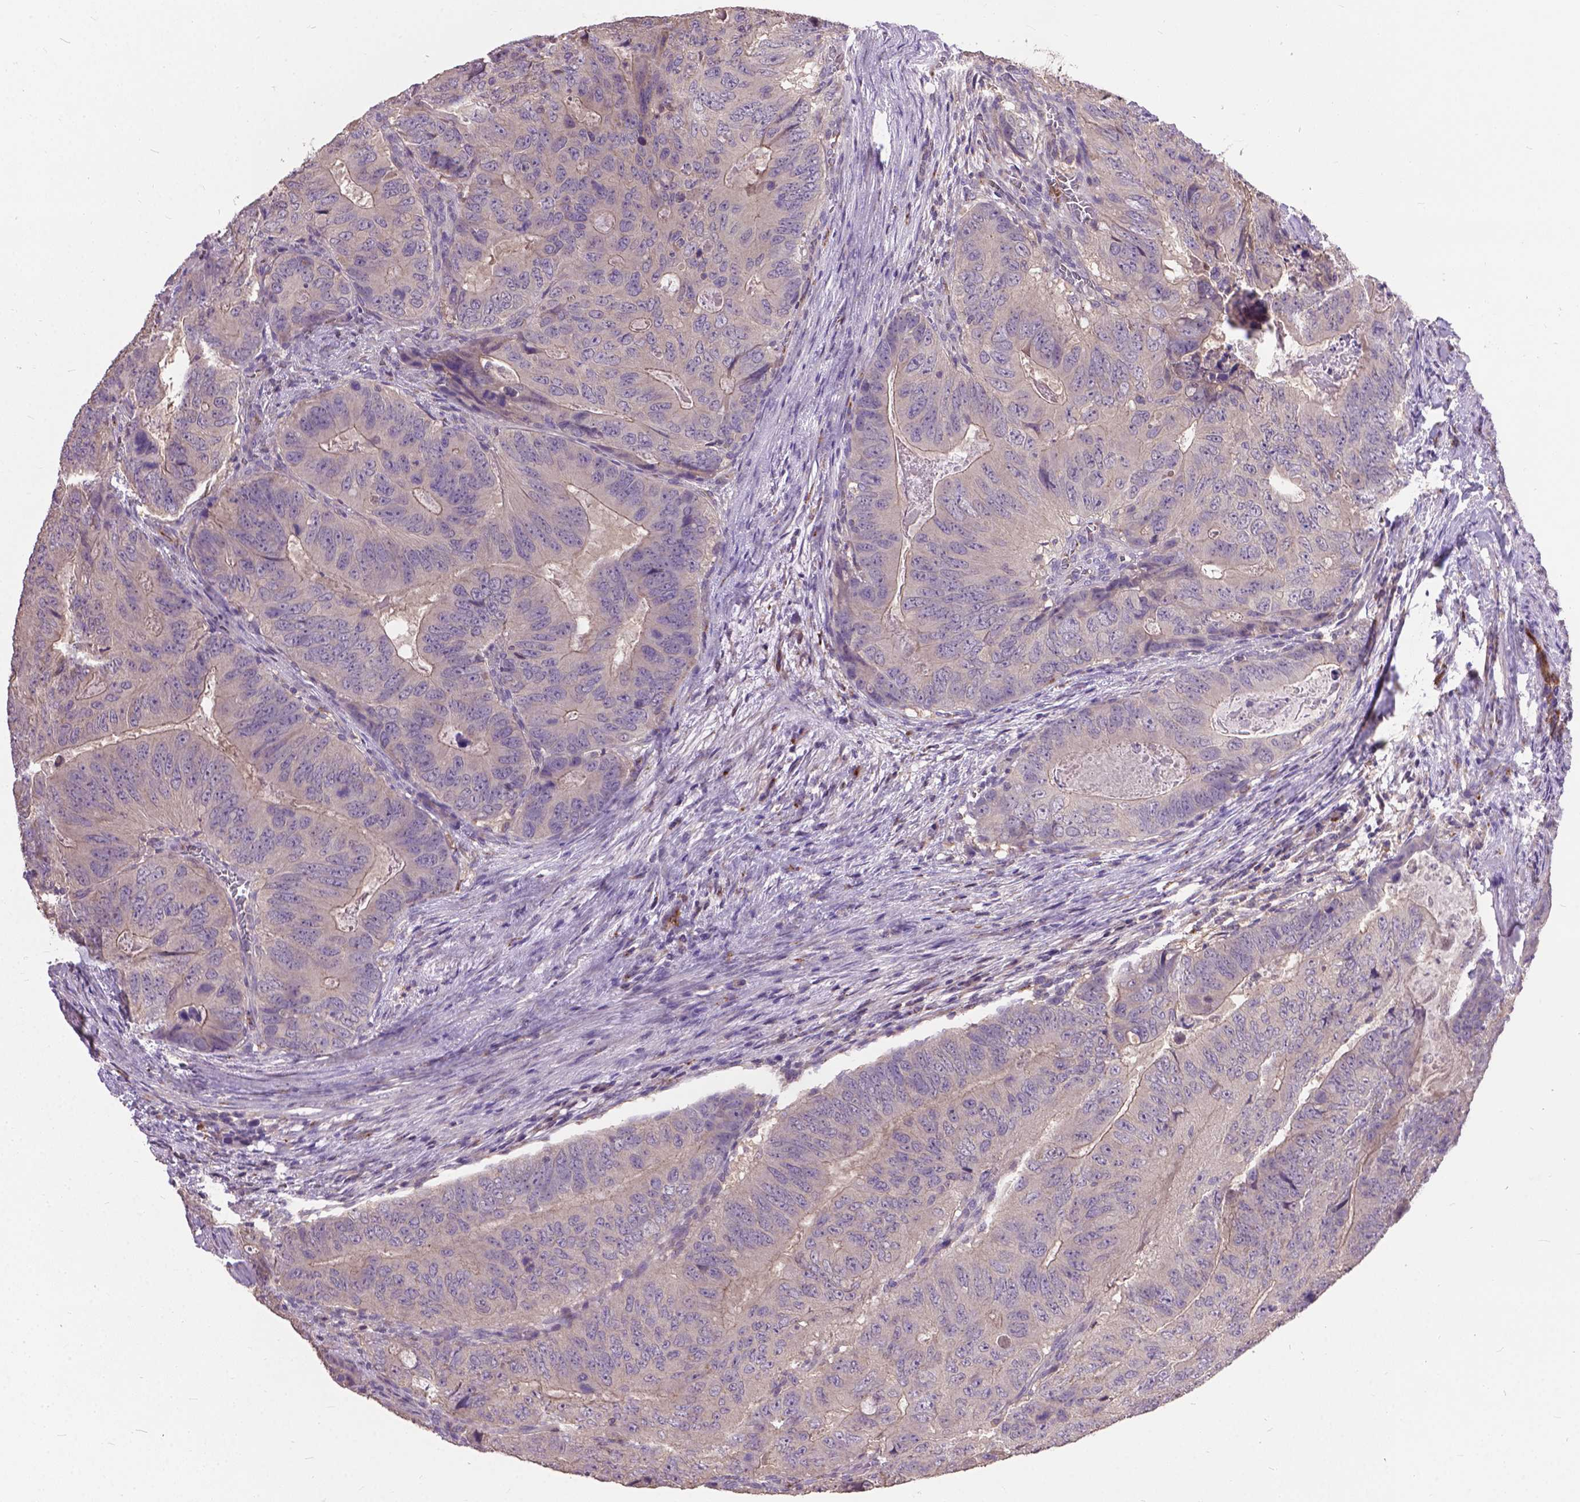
{"staining": {"intensity": "negative", "quantity": "none", "location": "none"}, "tissue": "colorectal cancer", "cell_type": "Tumor cells", "image_type": "cancer", "snomed": [{"axis": "morphology", "description": "Adenocarcinoma, NOS"}, {"axis": "topography", "description": "Colon"}], "caption": "Protein analysis of colorectal cancer demonstrates no significant expression in tumor cells.", "gene": "ZNF337", "patient": {"sex": "male", "age": 79}}